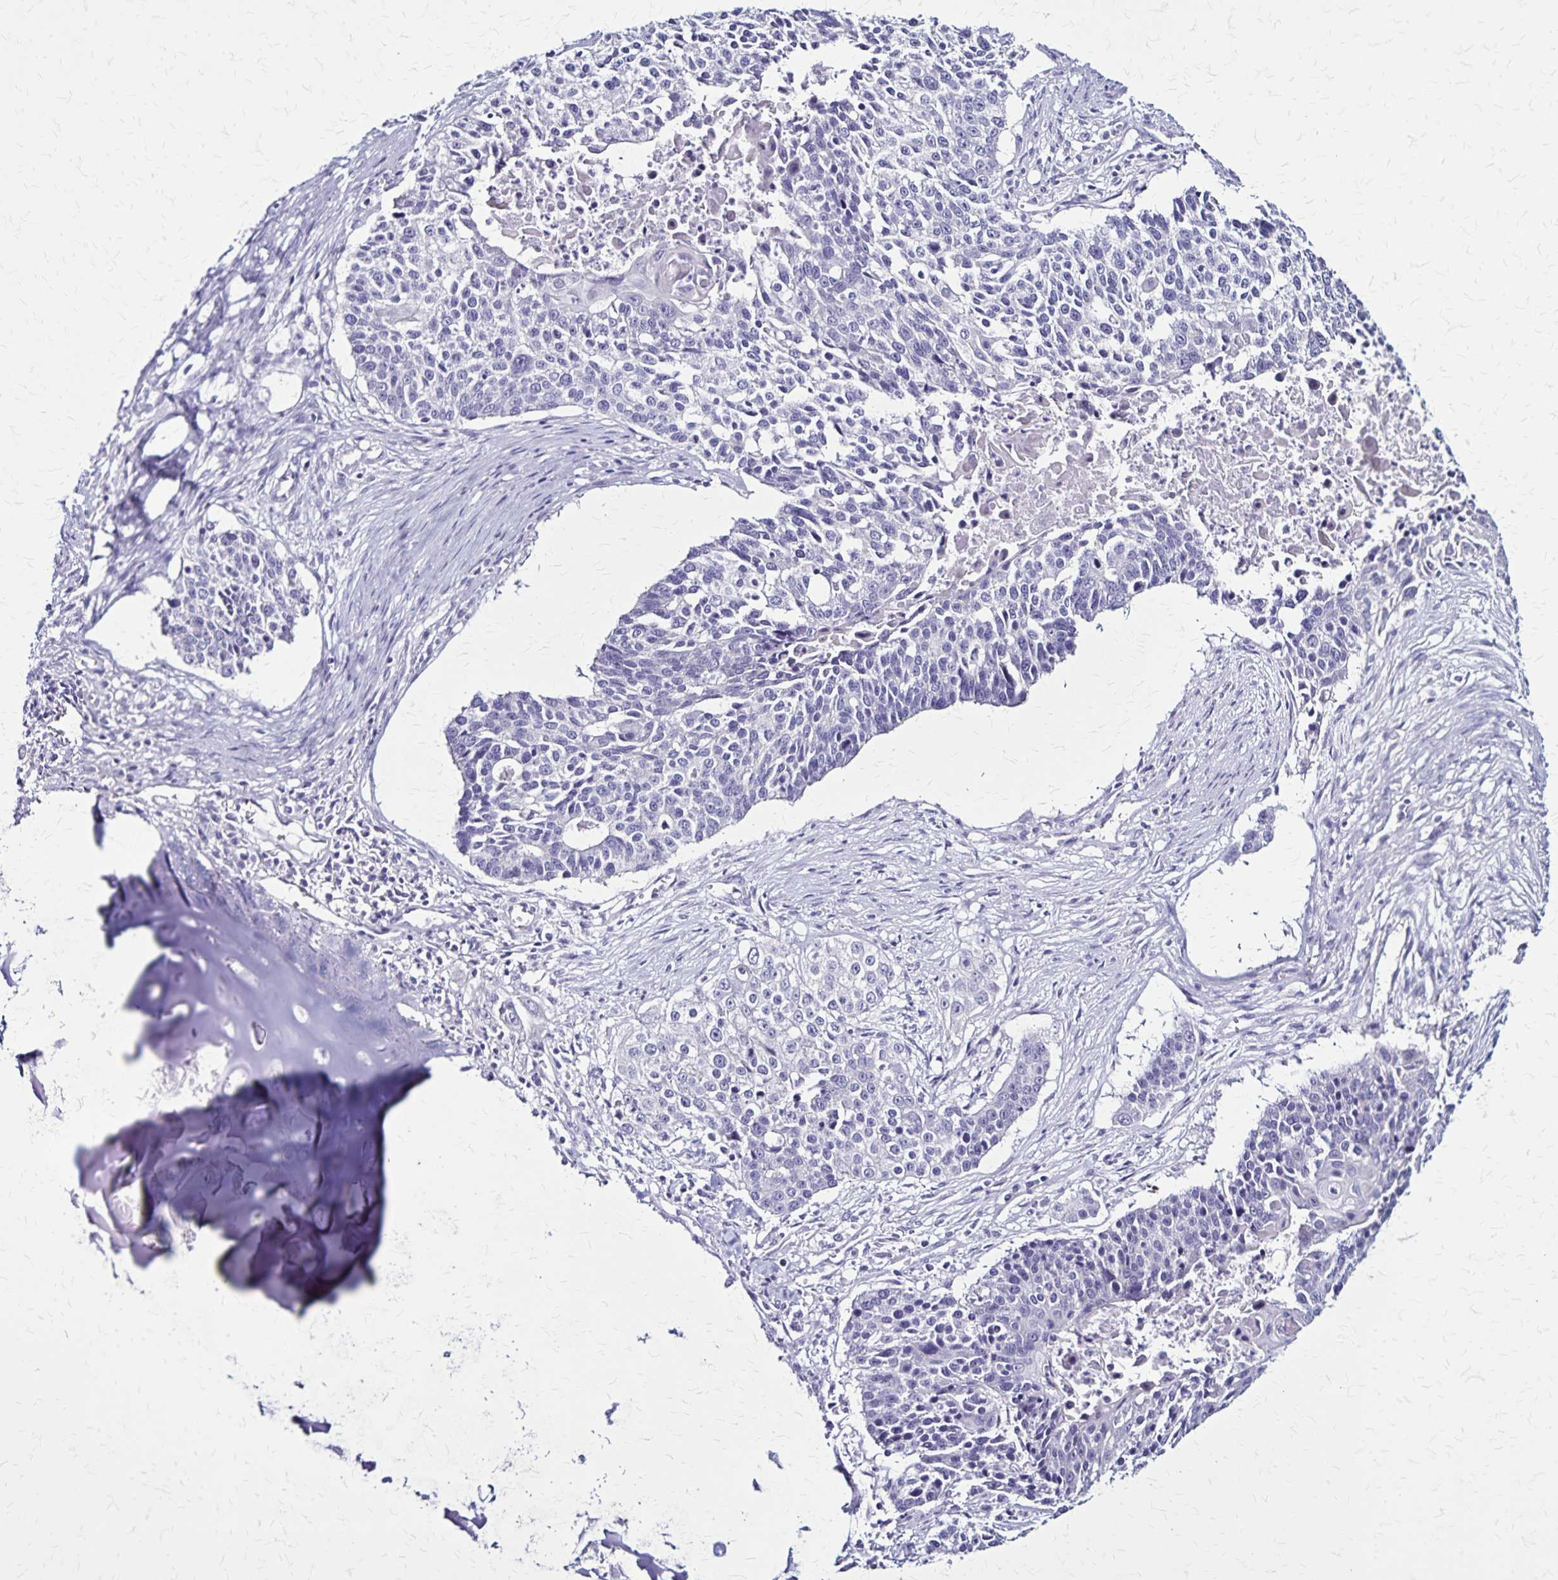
{"staining": {"intensity": "negative", "quantity": "none", "location": "none"}, "tissue": "lung cancer", "cell_type": "Tumor cells", "image_type": "cancer", "snomed": [{"axis": "morphology", "description": "Squamous cell carcinoma, NOS"}, {"axis": "morphology", "description": "Squamous cell carcinoma, metastatic, NOS"}, {"axis": "topography", "description": "Lung"}, {"axis": "topography", "description": "Pleura, NOS"}], "caption": "The histopathology image exhibits no staining of tumor cells in squamous cell carcinoma (lung). The staining was performed using DAB (3,3'-diaminobenzidine) to visualize the protein expression in brown, while the nuclei were stained in blue with hematoxylin (Magnification: 20x).", "gene": "PLXNA4", "patient": {"sex": "male", "age": 72}}